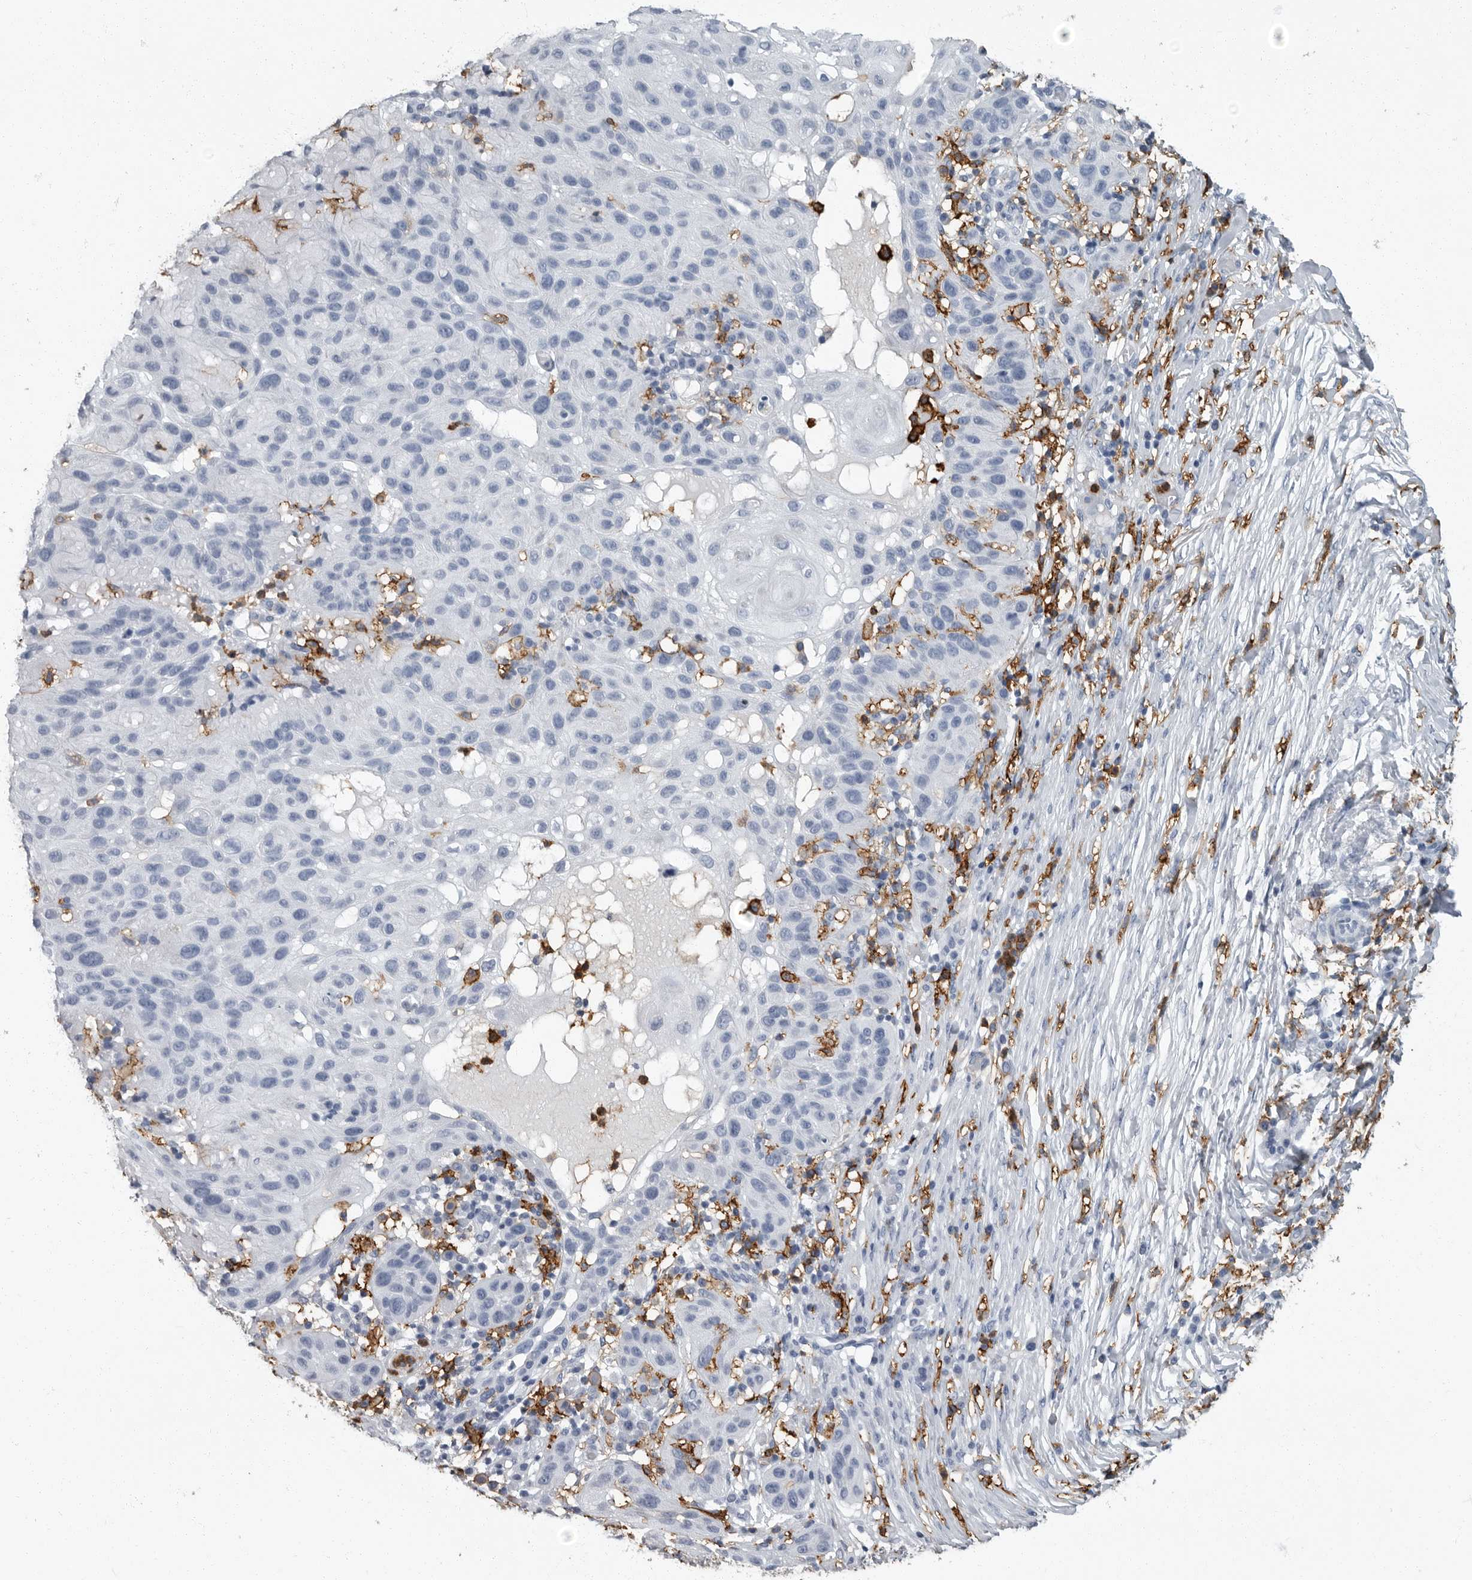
{"staining": {"intensity": "negative", "quantity": "none", "location": "none"}, "tissue": "skin cancer", "cell_type": "Tumor cells", "image_type": "cancer", "snomed": [{"axis": "morphology", "description": "Normal tissue, NOS"}, {"axis": "morphology", "description": "Squamous cell carcinoma, NOS"}, {"axis": "topography", "description": "Skin"}], "caption": "Immunohistochemical staining of skin cancer exhibits no significant expression in tumor cells.", "gene": "FCER1G", "patient": {"sex": "female", "age": 96}}